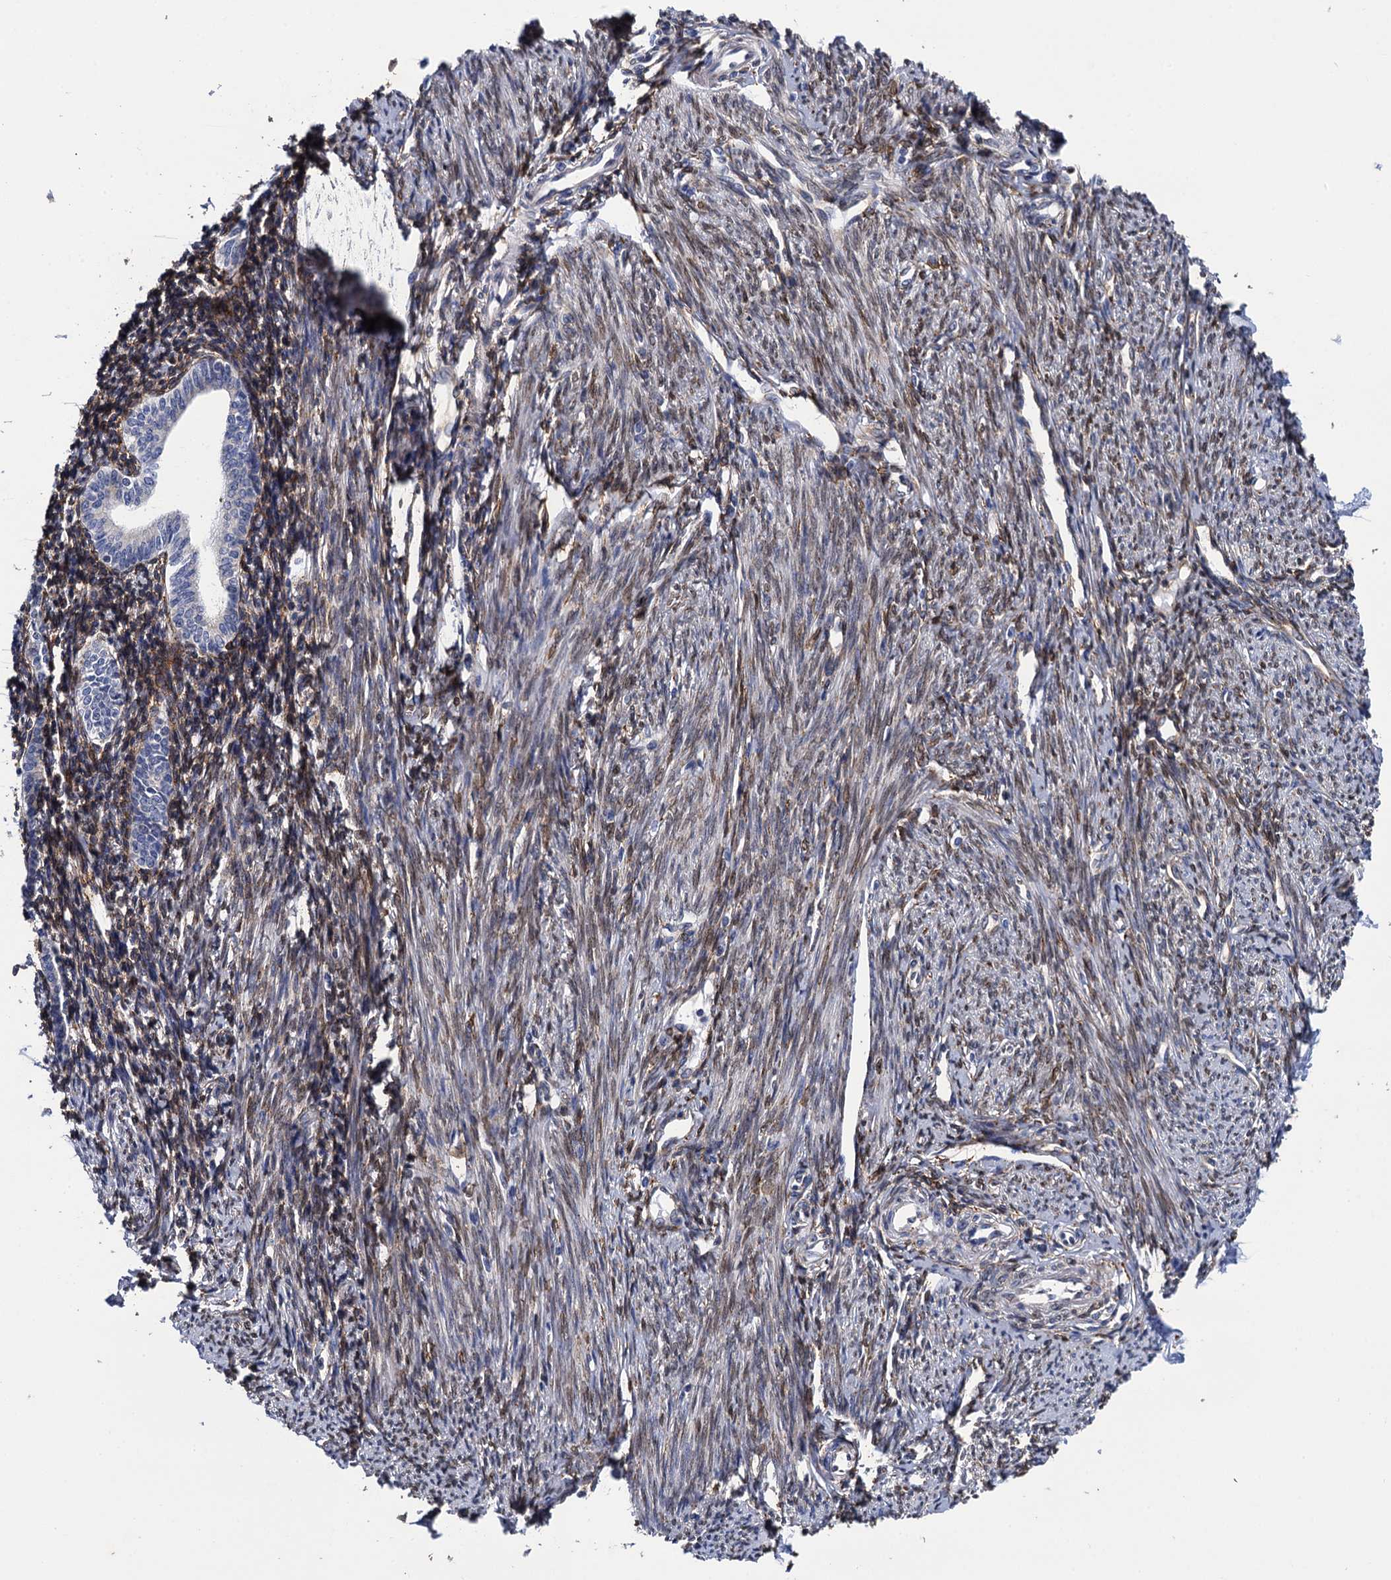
{"staining": {"intensity": "strong", "quantity": "25%-75%", "location": "cytoplasmic/membranous"}, "tissue": "endometrium", "cell_type": "Cells in endometrial stroma", "image_type": "normal", "snomed": [{"axis": "morphology", "description": "Normal tissue, NOS"}, {"axis": "topography", "description": "Endometrium"}], "caption": "This photomicrograph exhibits immunohistochemistry staining of normal endometrium, with high strong cytoplasmic/membranous expression in approximately 25%-75% of cells in endometrial stroma.", "gene": "POGLUT3", "patient": {"sex": "female", "age": 56}}